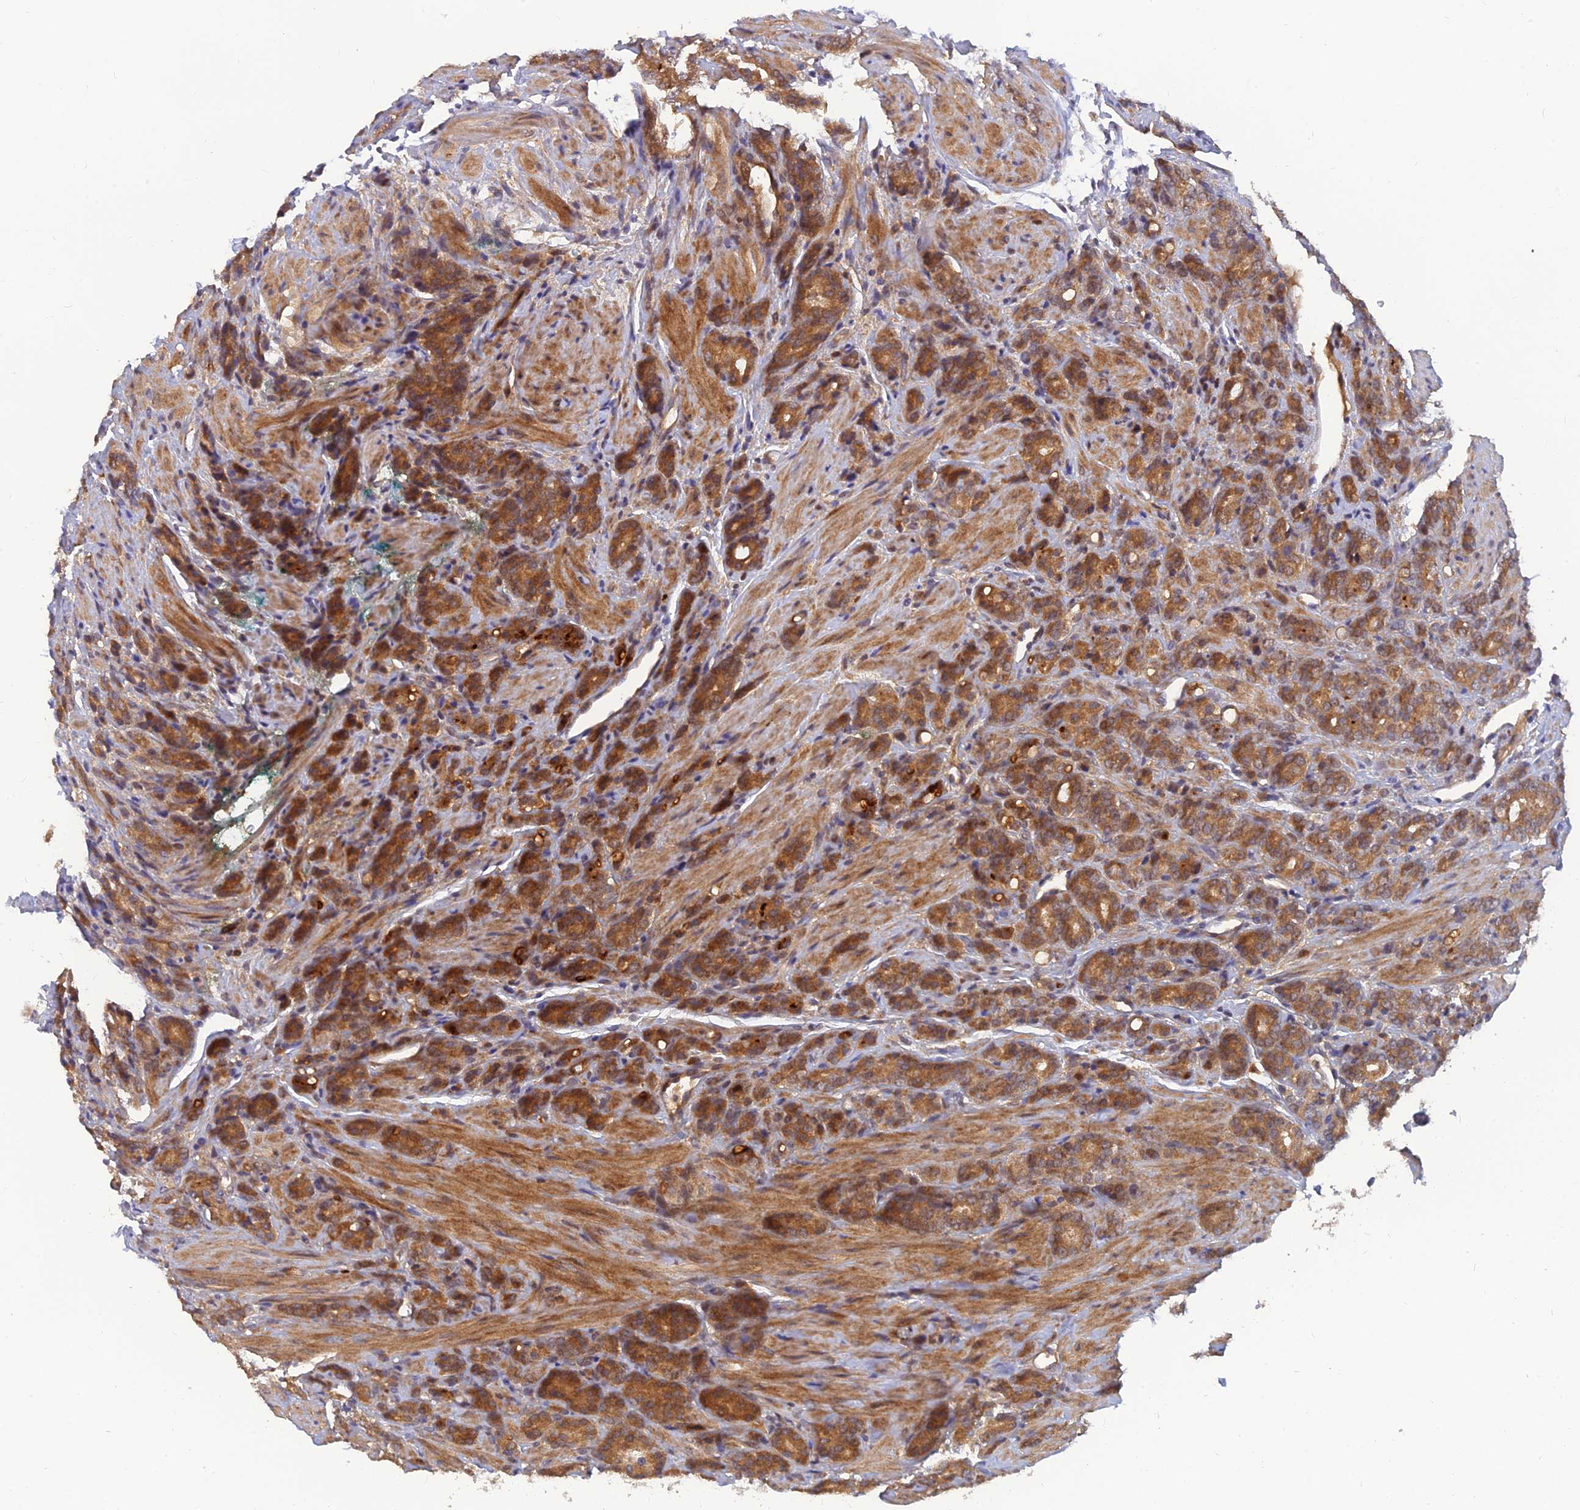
{"staining": {"intensity": "moderate", "quantity": ">75%", "location": "cytoplasmic/membranous"}, "tissue": "prostate cancer", "cell_type": "Tumor cells", "image_type": "cancer", "snomed": [{"axis": "morphology", "description": "Adenocarcinoma, High grade"}, {"axis": "topography", "description": "Prostate"}], "caption": "Prostate adenocarcinoma (high-grade) tissue displays moderate cytoplasmic/membranous positivity in about >75% of tumor cells (DAB = brown stain, brightfield microscopy at high magnification).", "gene": "FAM151B", "patient": {"sex": "male", "age": 62}}